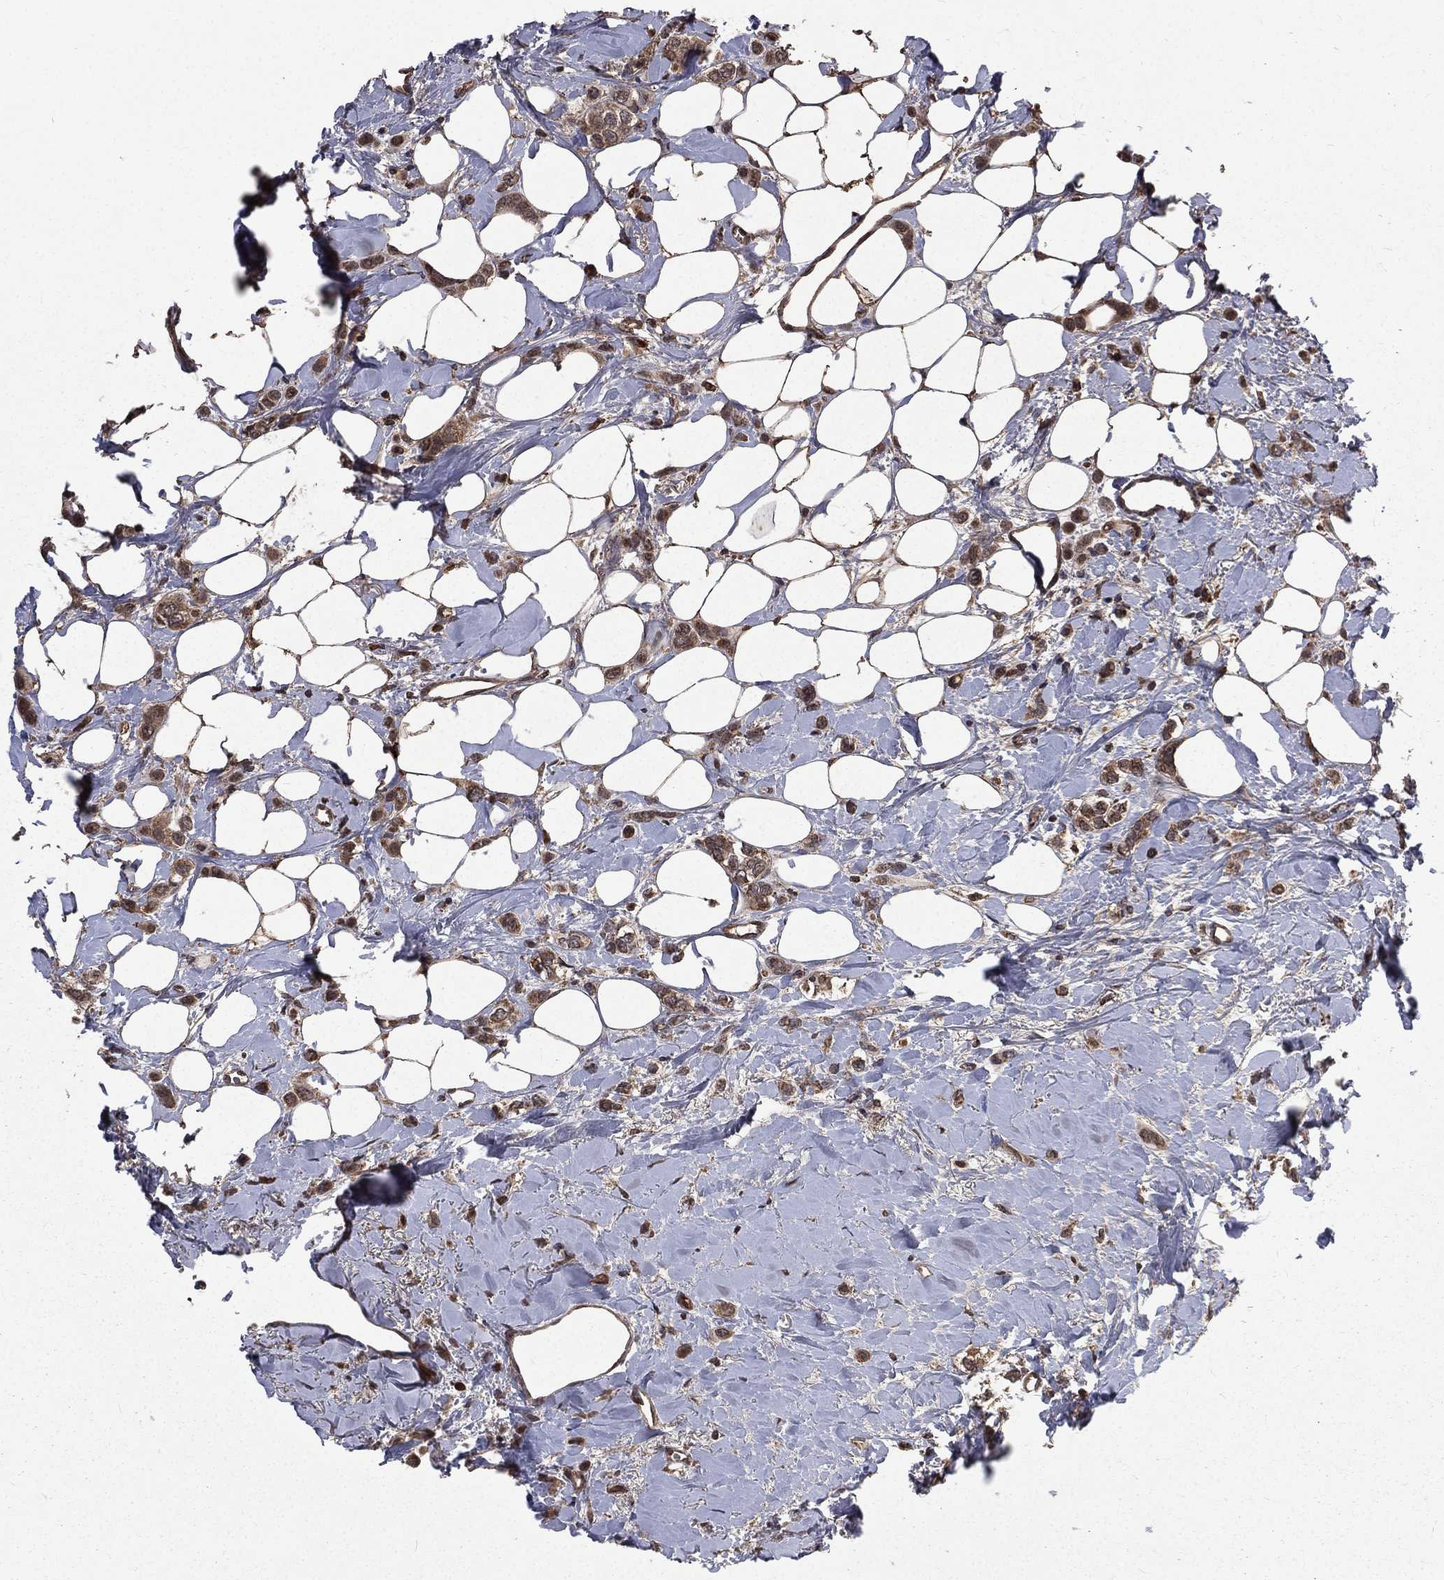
{"staining": {"intensity": "moderate", "quantity": ">75%", "location": "cytoplasmic/membranous"}, "tissue": "breast cancer", "cell_type": "Tumor cells", "image_type": "cancer", "snomed": [{"axis": "morphology", "description": "Lobular carcinoma"}, {"axis": "topography", "description": "Breast"}], "caption": "The histopathology image exhibits staining of breast cancer (lobular carcinoma), revealing moderate cytoplasmic/membranous protein staining (brown color) within tumor cells. (DAB IHC, brown staining for protein, blue staining for nuclei).", "gene": "LENG8", "patient": {"sex": "female", "age": 66}}